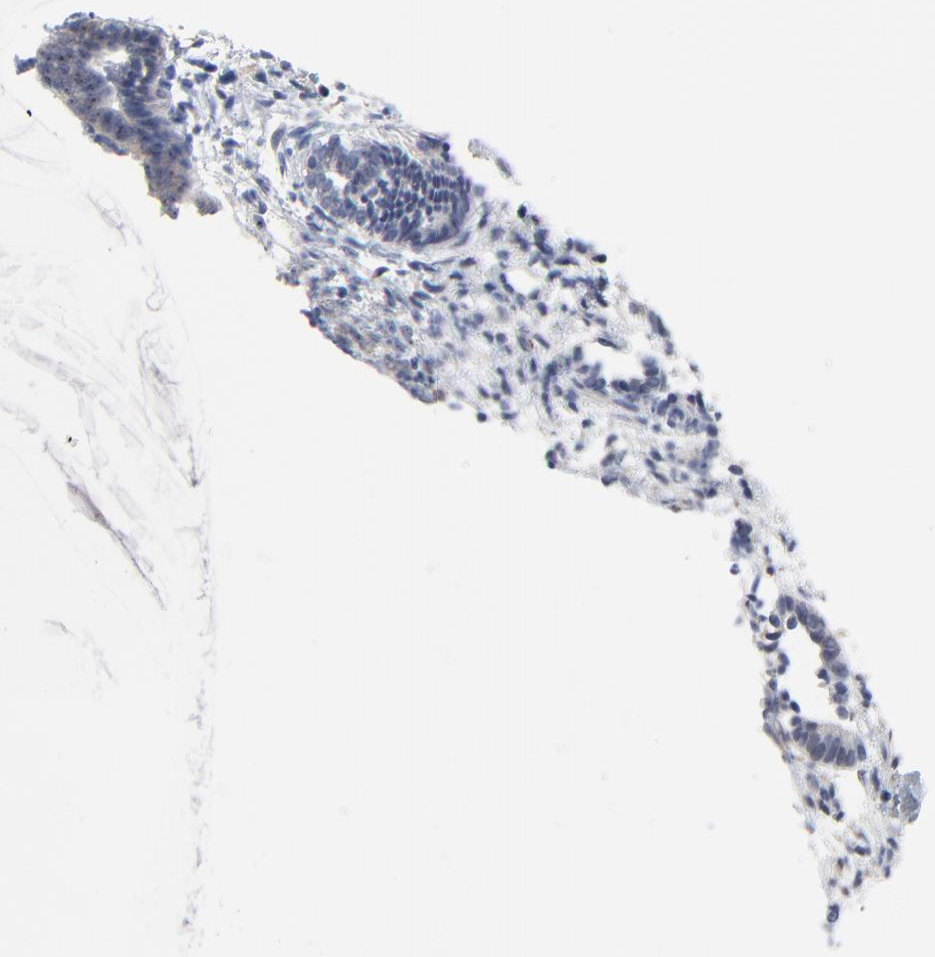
{"staining": {"intensity": "negative", "quantity": "none", "location": "none"}, "tissue": "endometrium", "cell_type": "Cells in endometrial stroma", "image_type": "normal", "snomed": [{"axis": "morphology", "description": "Normal tissue, NOS"}, {"axis": "topography", "description": "Smooth muscle"}, {"axis": "topography", "description": "Endometrium"}], "caption": "A high-resolution image shows immunohistochemistry staining of normal endometrium, which exhibits no significant expression in cells in endometrial stroma.", "gene": "NLGN3", "patient": {"sex": "female", "age": 57}}